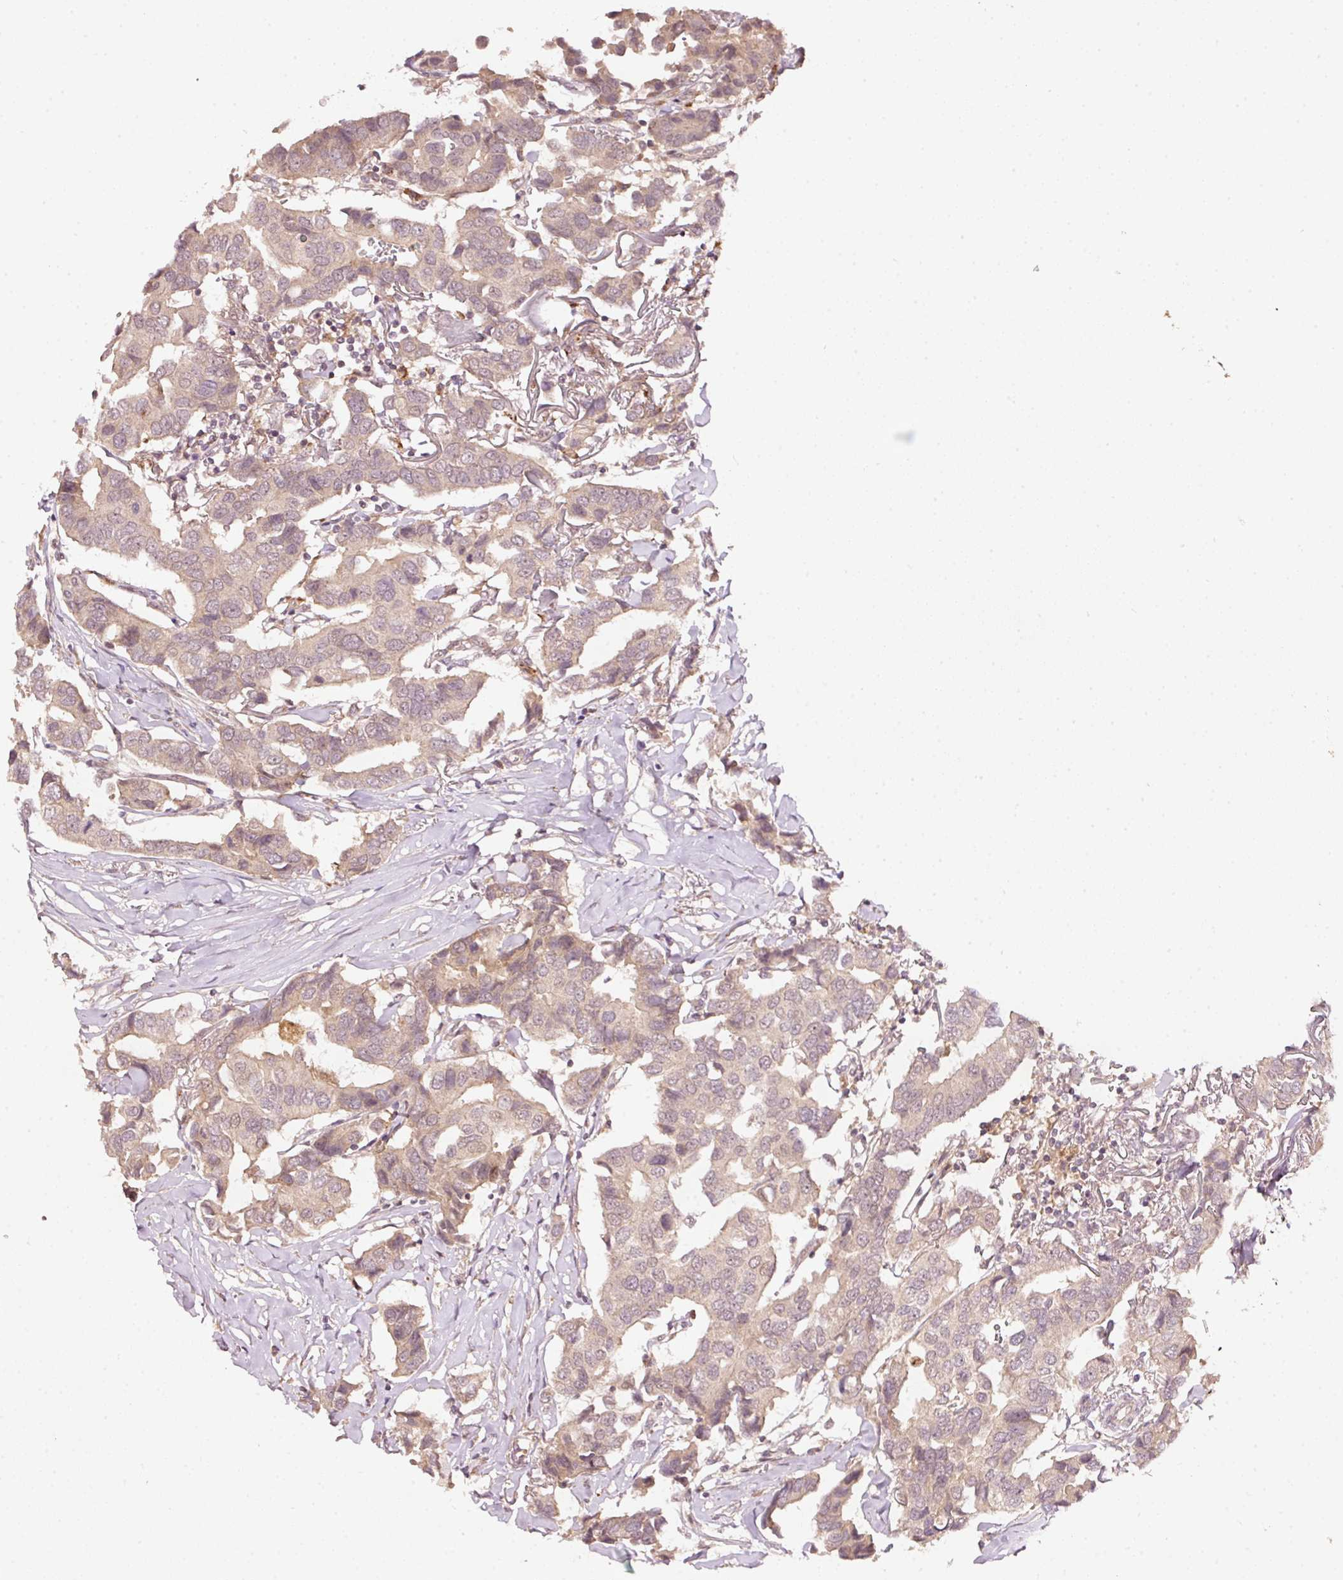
{"staining": {"intensity": "weak", "quantity": "<25%", "location": "cytoplasmic/membranous"}, "tissue": "breast cancer", "cell_type": "Tumor cells", "image_type": "cancer", "snomed": [{"axis": "morphology", "description": "Duct carcinoma"}, {"axis": "topography", "description": "Breast"}], "caption": "An IHC histopathology image of breast cancer (intraductal carcinoma) is shown. There is no staining in tumor cells of breast cancer (intraductal carcinoma). The staining is performed using DAB brown chromogen with nuclei counter-stained in using hematoxylin.", "gene": "PCDHB1", "patient": {"sex": "female", "age": 80}}